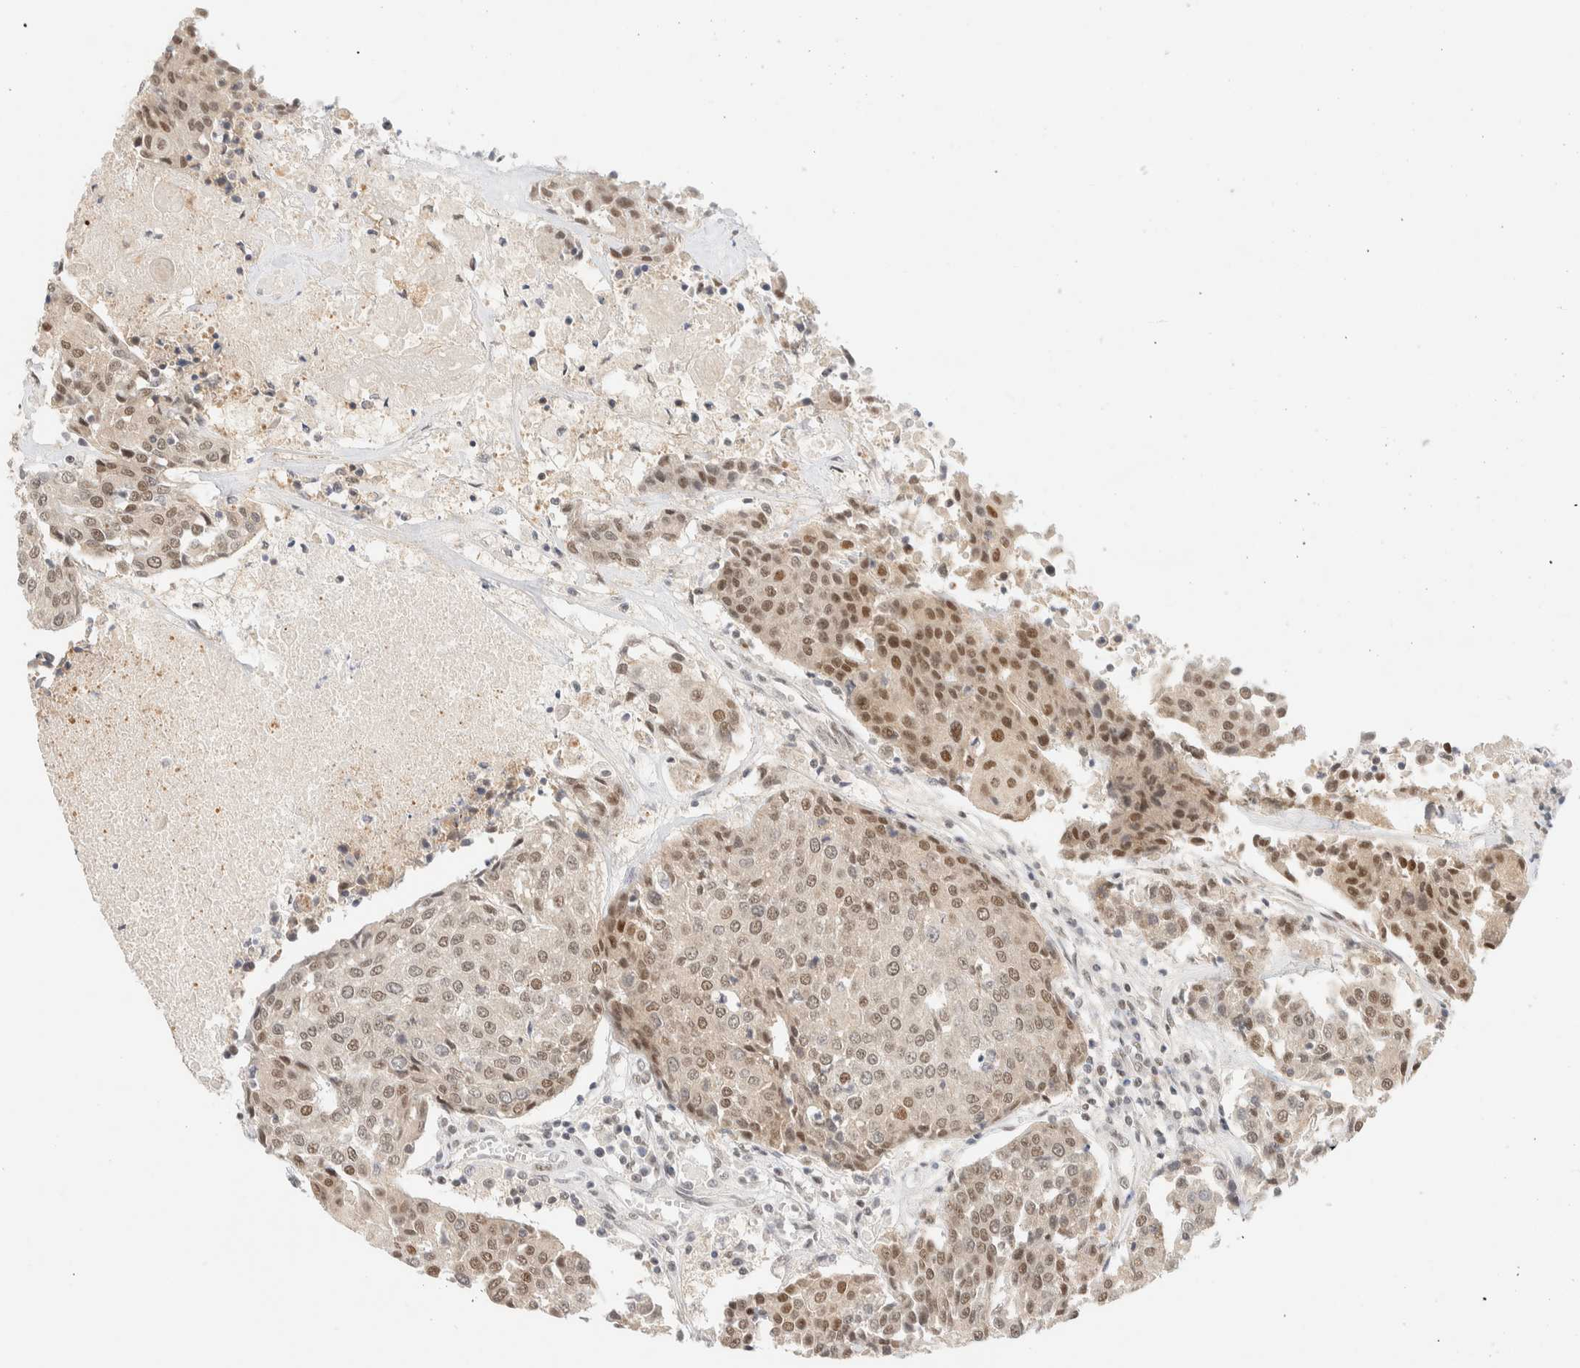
{"staining": {"intensity": "moderate", "quantity": ">75%", "location": "nuclear"}, "tissue": "urothelial cancer", "cell_type": "Tumor cells", "image_type": "cancer", "snomed": [{"axis": "morphology", "description": "Urothelial carcinoma, High grade"}, {"axis": "topography", "description": "Urinary bladder"}], "caption": "This photomicrograph displays immunohistochemistry staining of human urothelial carcinoma (high-grade), with medium moderate nuclear expression in about >75% of tumor cells.", "gene": "PYGO2", "patient": {"sex": "female", "age": 85}}